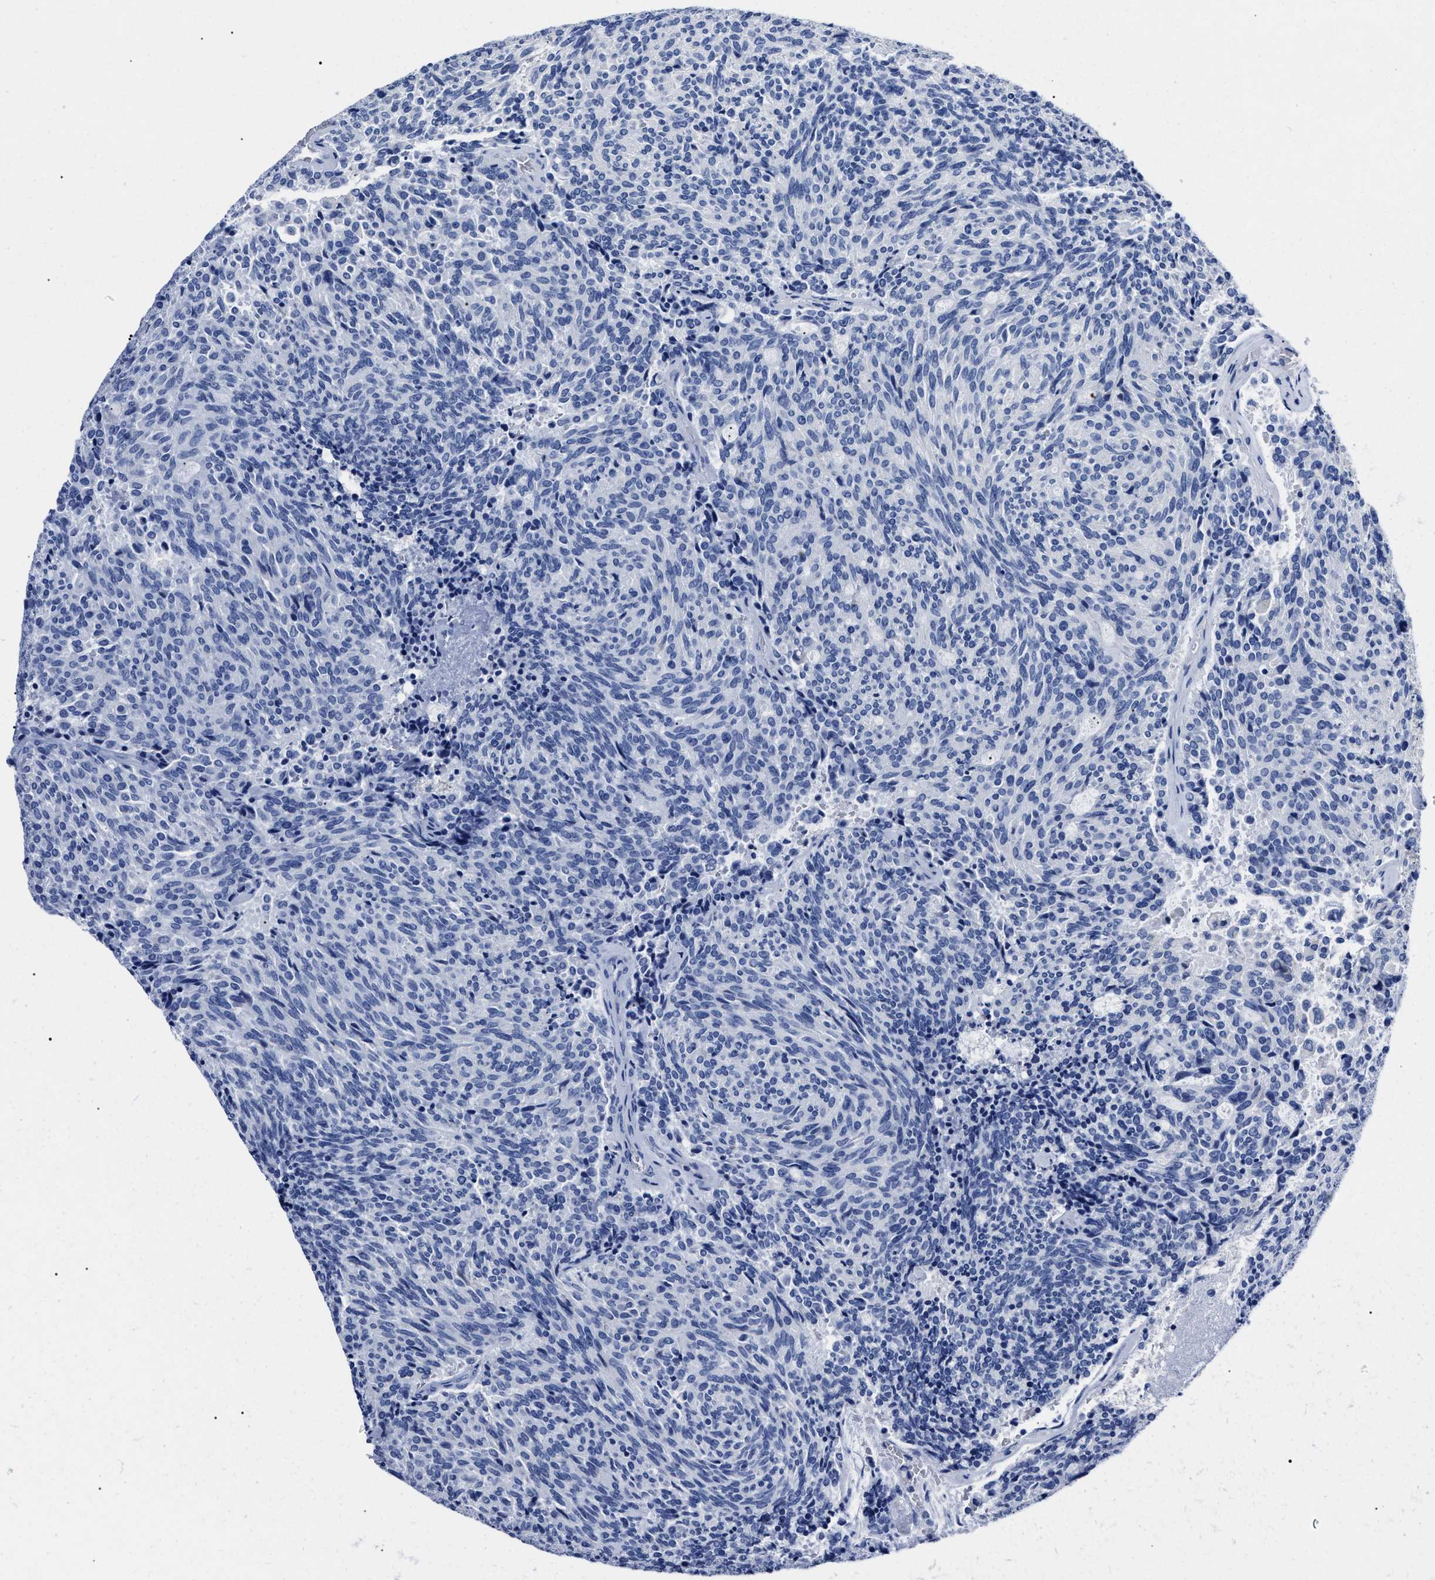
{"staining": {"intensity": "negative", "quantity": "none", "location": "none"}, "tissue": "carcinoid", "cell_type": "Tumor cells", "image_type": "cancer", "snomed": [{"axis": "morphology", "description": "Carcinoid, malignant, NOS"}, {"axis": "topography", "description": "Pancreas"}], "caption": "Protein analysis of carcinoid exhibits no significant staining in tumor cells.", "gene": "ALPG", "patient": {"sex": "female", "age": 54}}